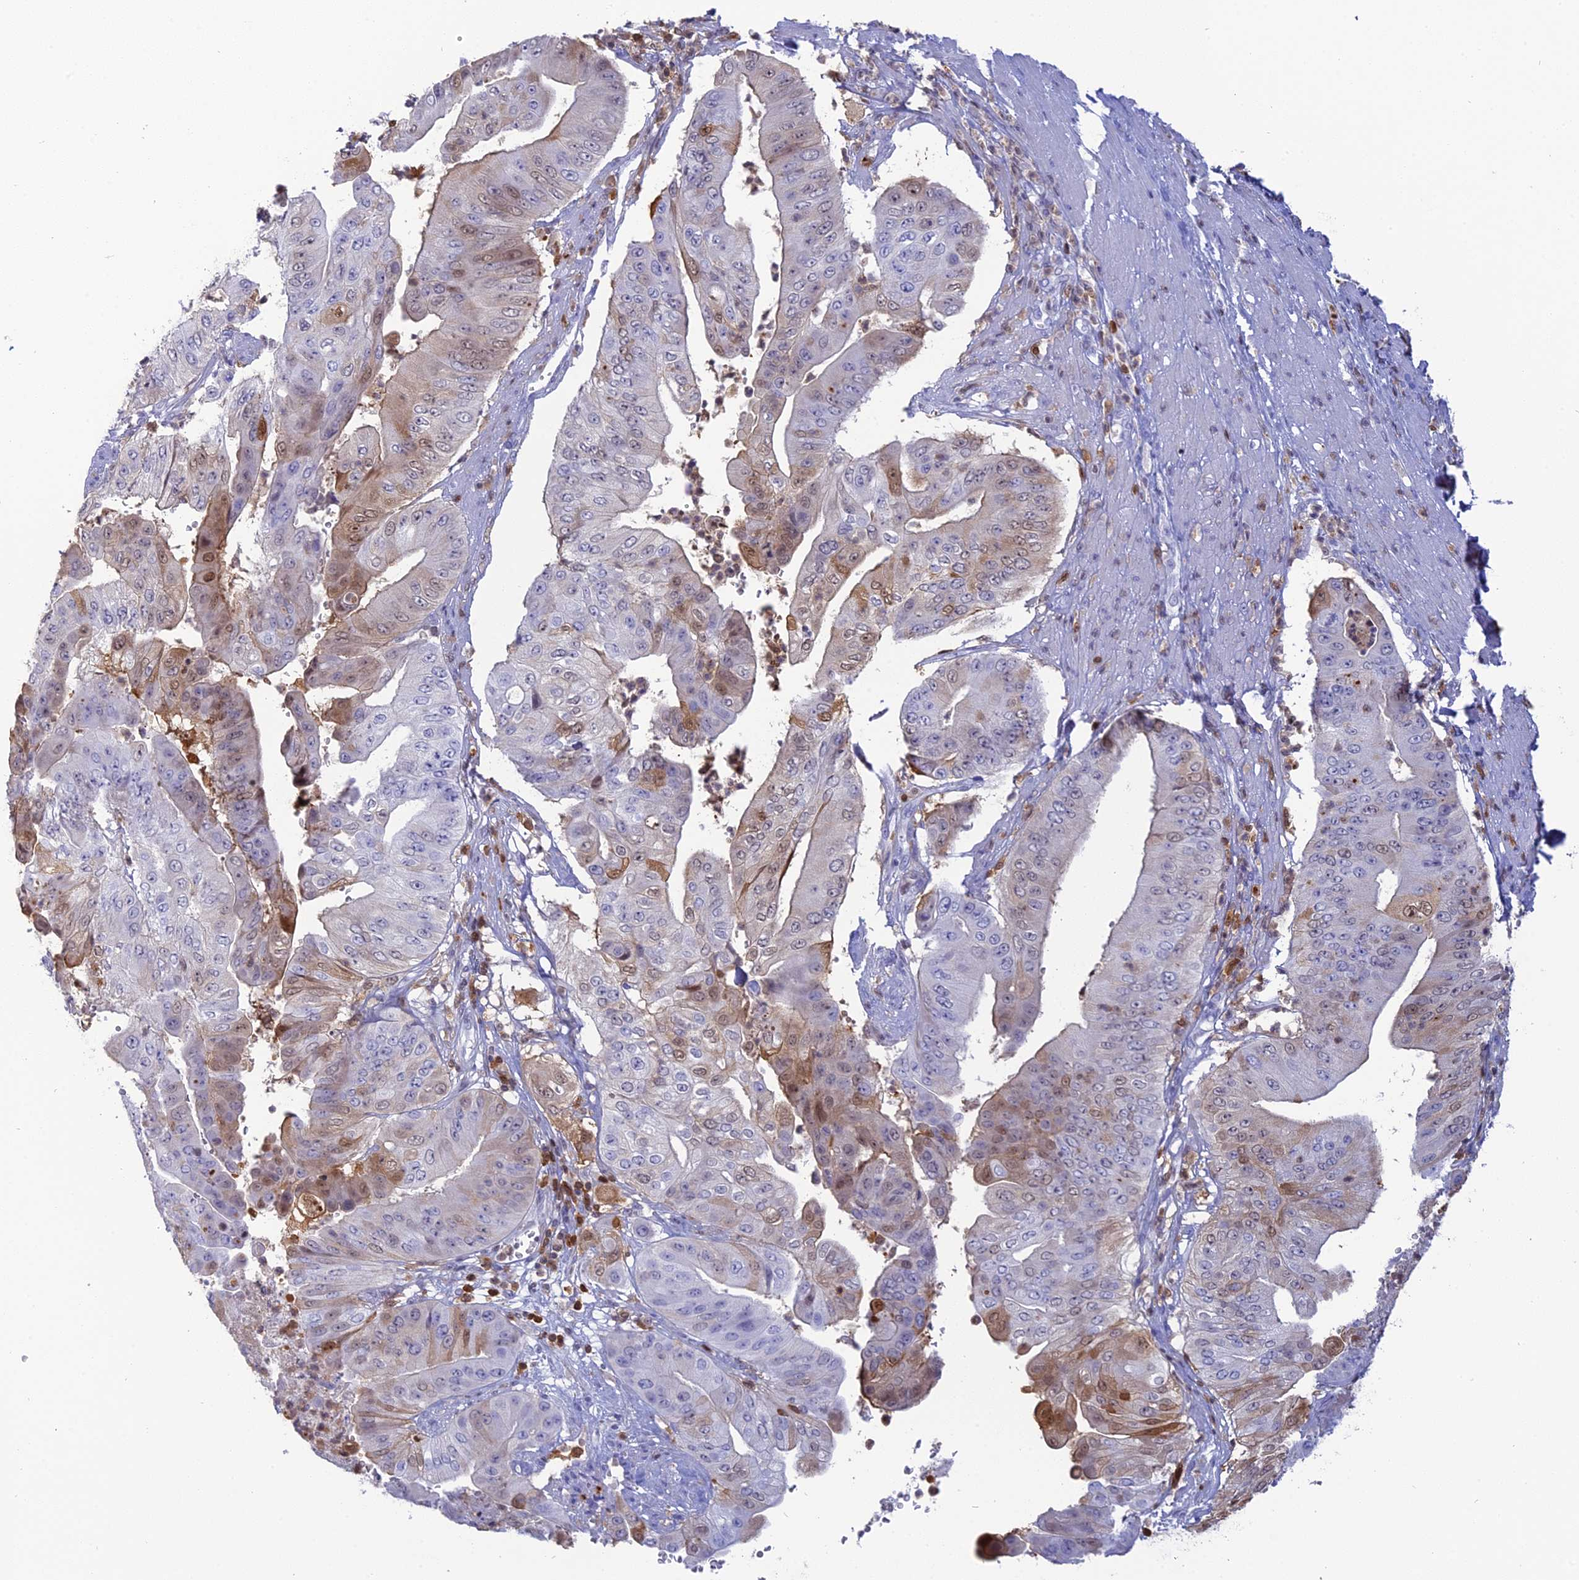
{"staining": {"intensity": "moderate", "quantity": "<25%", "location": "cytoplasmic/membranous,nuclear"}, "tissue": "pancreatic cancer", "cell_type": "Tumor cells", "image_type": "cancer", "snomed": [{"axis": "morphology", "description": "Adenocarcinoma, NOS"}, {"axis": "topography", "description": "Pancreas"}], "caption": "A low amount of moderate cytoplasmic/membranous and nuclear positivity is present in approximately <25% of tumor cells in pancreatic cancer tissue. The protein is shown in brown color, while the nuclei are stained blue.", "gene": "PGBD4", "patient": {"sex": "female", "age": 77}}